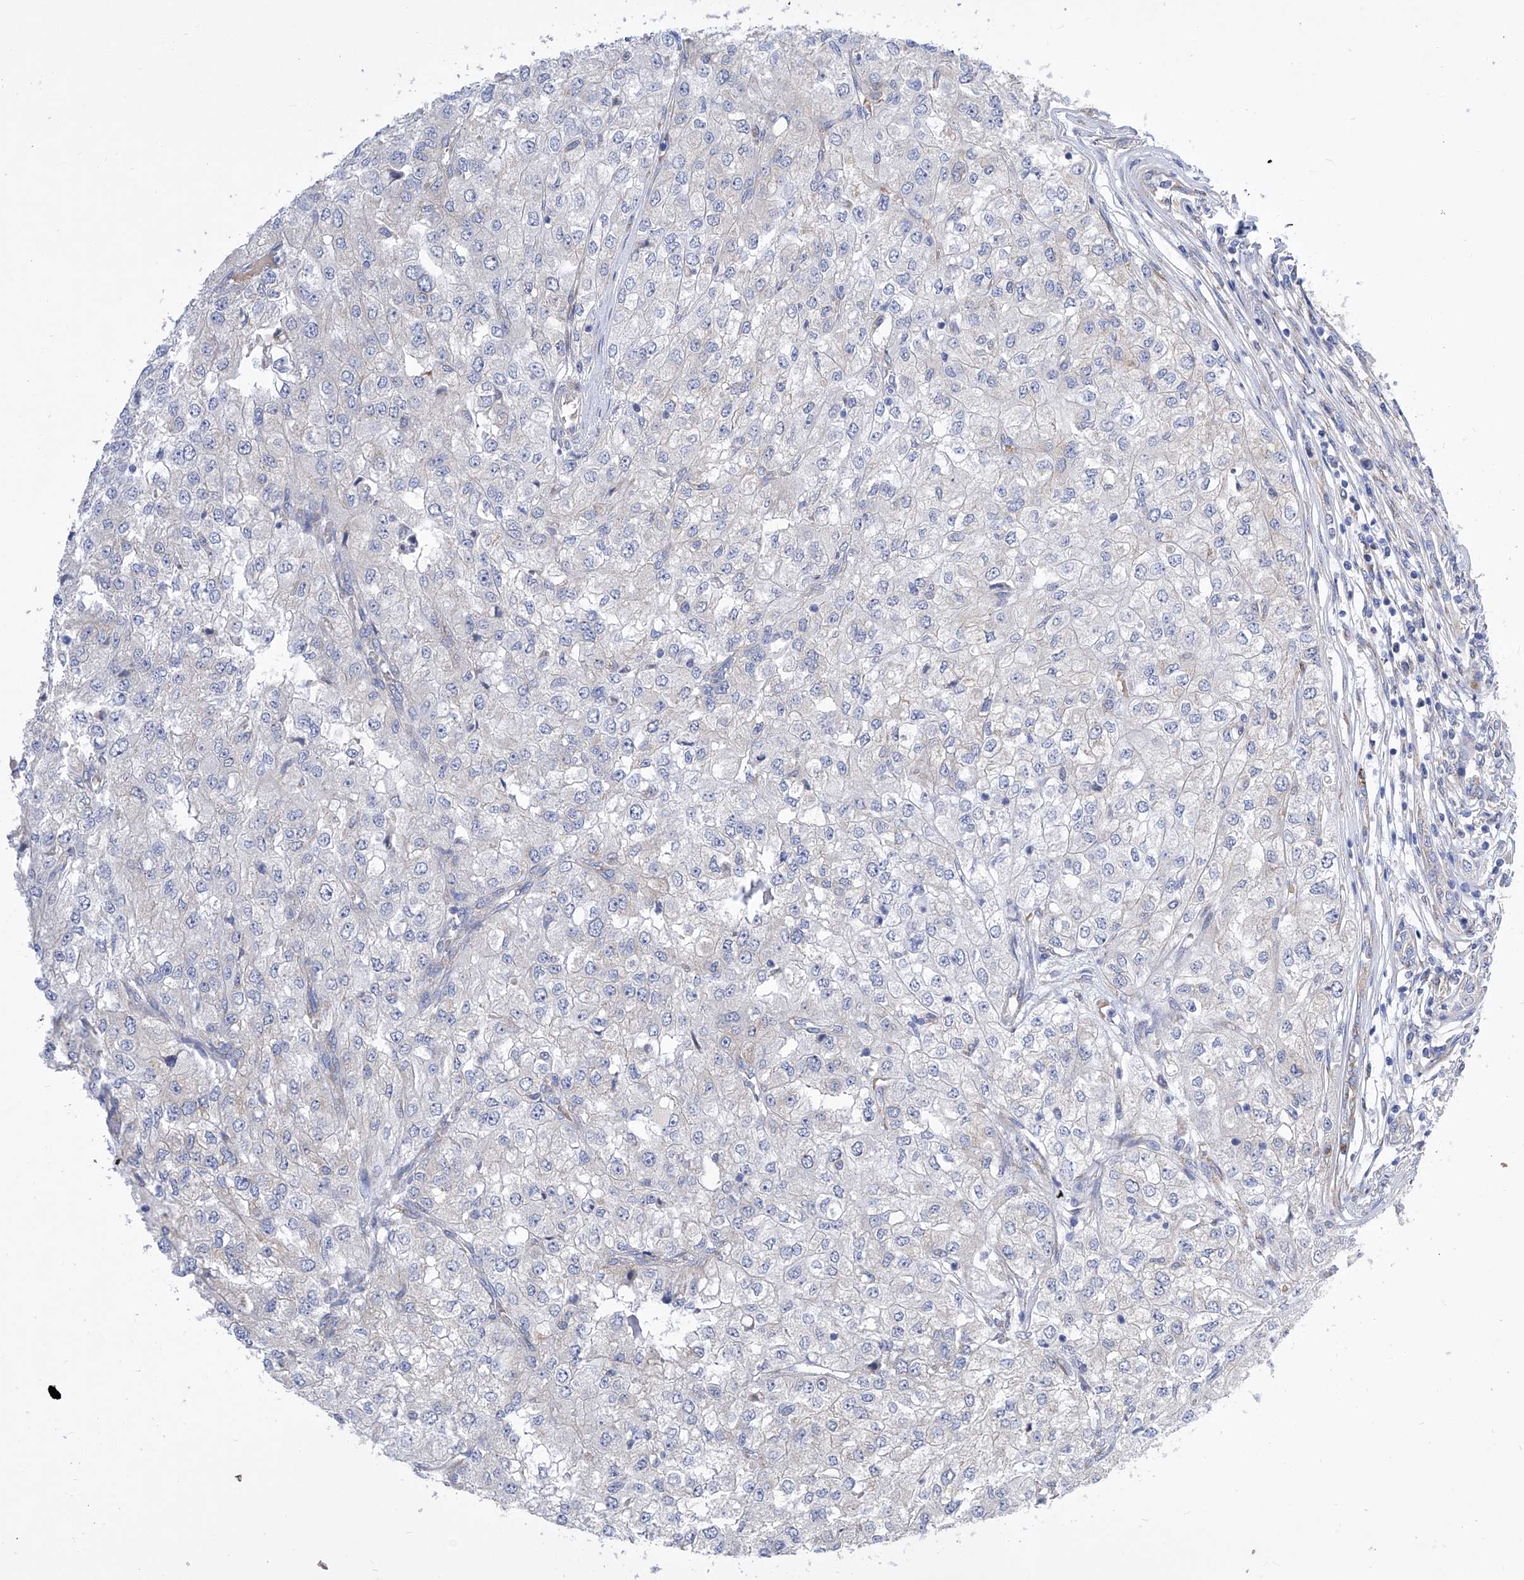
{"staining": {"intensity": "negative", "quantity": "none", "location": "none"}, "tissue": "renal cancer", "cell_type": "Tumor cells", "image_type": "cancer", "snomed": [{"axis": "morphology", "description": "Adenocarcinoma, NOS"}, {"axis": "topography", "description": "Kidney"}], "caption": "Histopathology image shows no significant protein positivity in tumor cells of renal adenocarcinoma.", "gene": "TJAP1", "patient": {"sex": "female", "age": 54}}